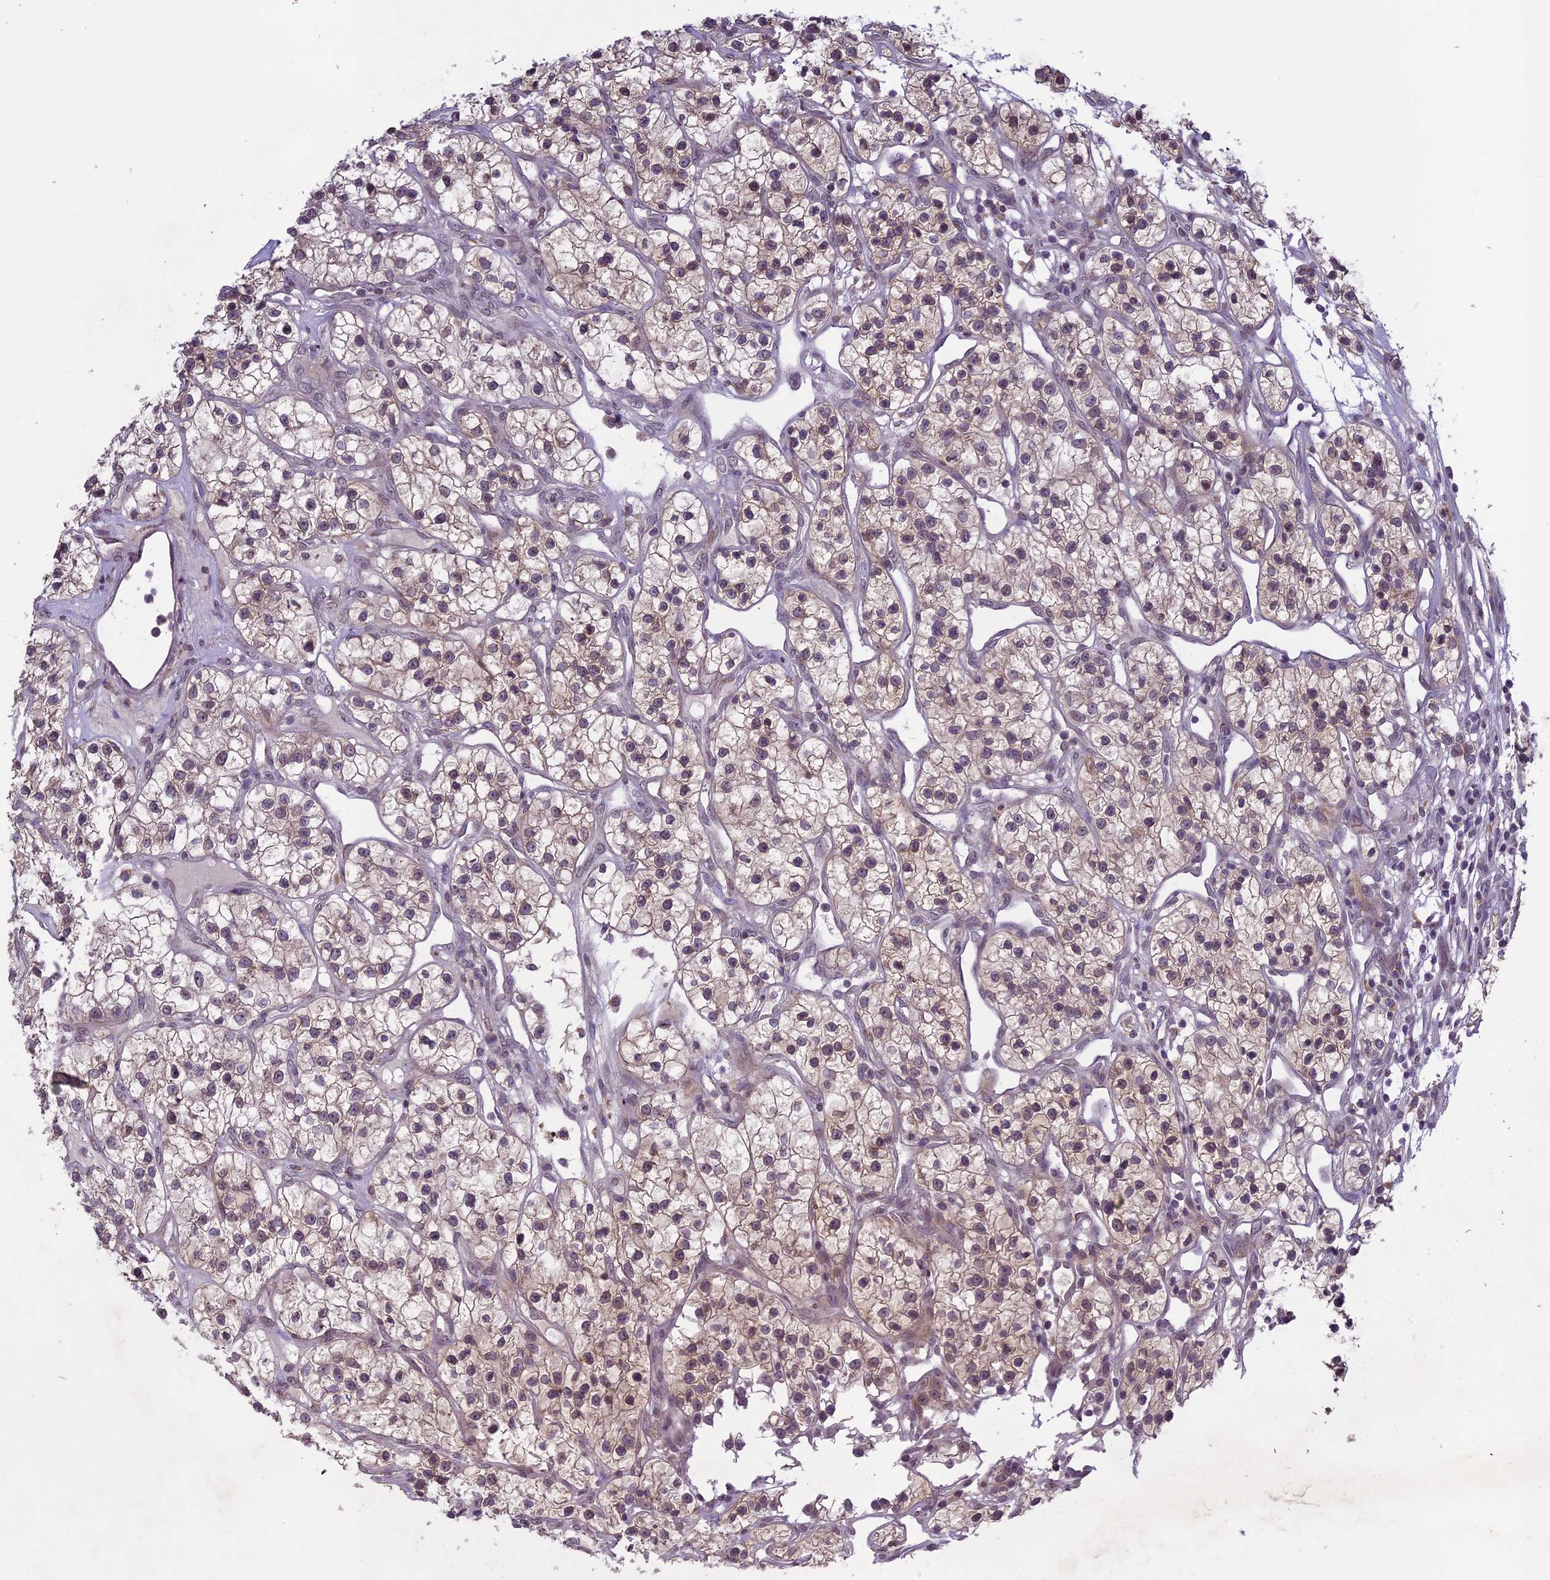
{"staining": {"intensity": "weak", "quantity": "25%-75%", "location": "cytoplasmic/membranous"}, "tissue": "renal cancer", "cell_type": "Tumor cells", "image_type": "cancer", "snomed": [{"axis": "morphology", "description": "Adenocarcinoma, NOS"}, {"axis": "topography", "description": "Kidney"}], "caption": "Adenocarcinoma (renal) stained with a brown dye reveals weak cytoplasmic/membranous positive staining in about 25%-75% of tumor cells.", "gene": "ERG28", "patient": {"sex": "female", "age": 57}}